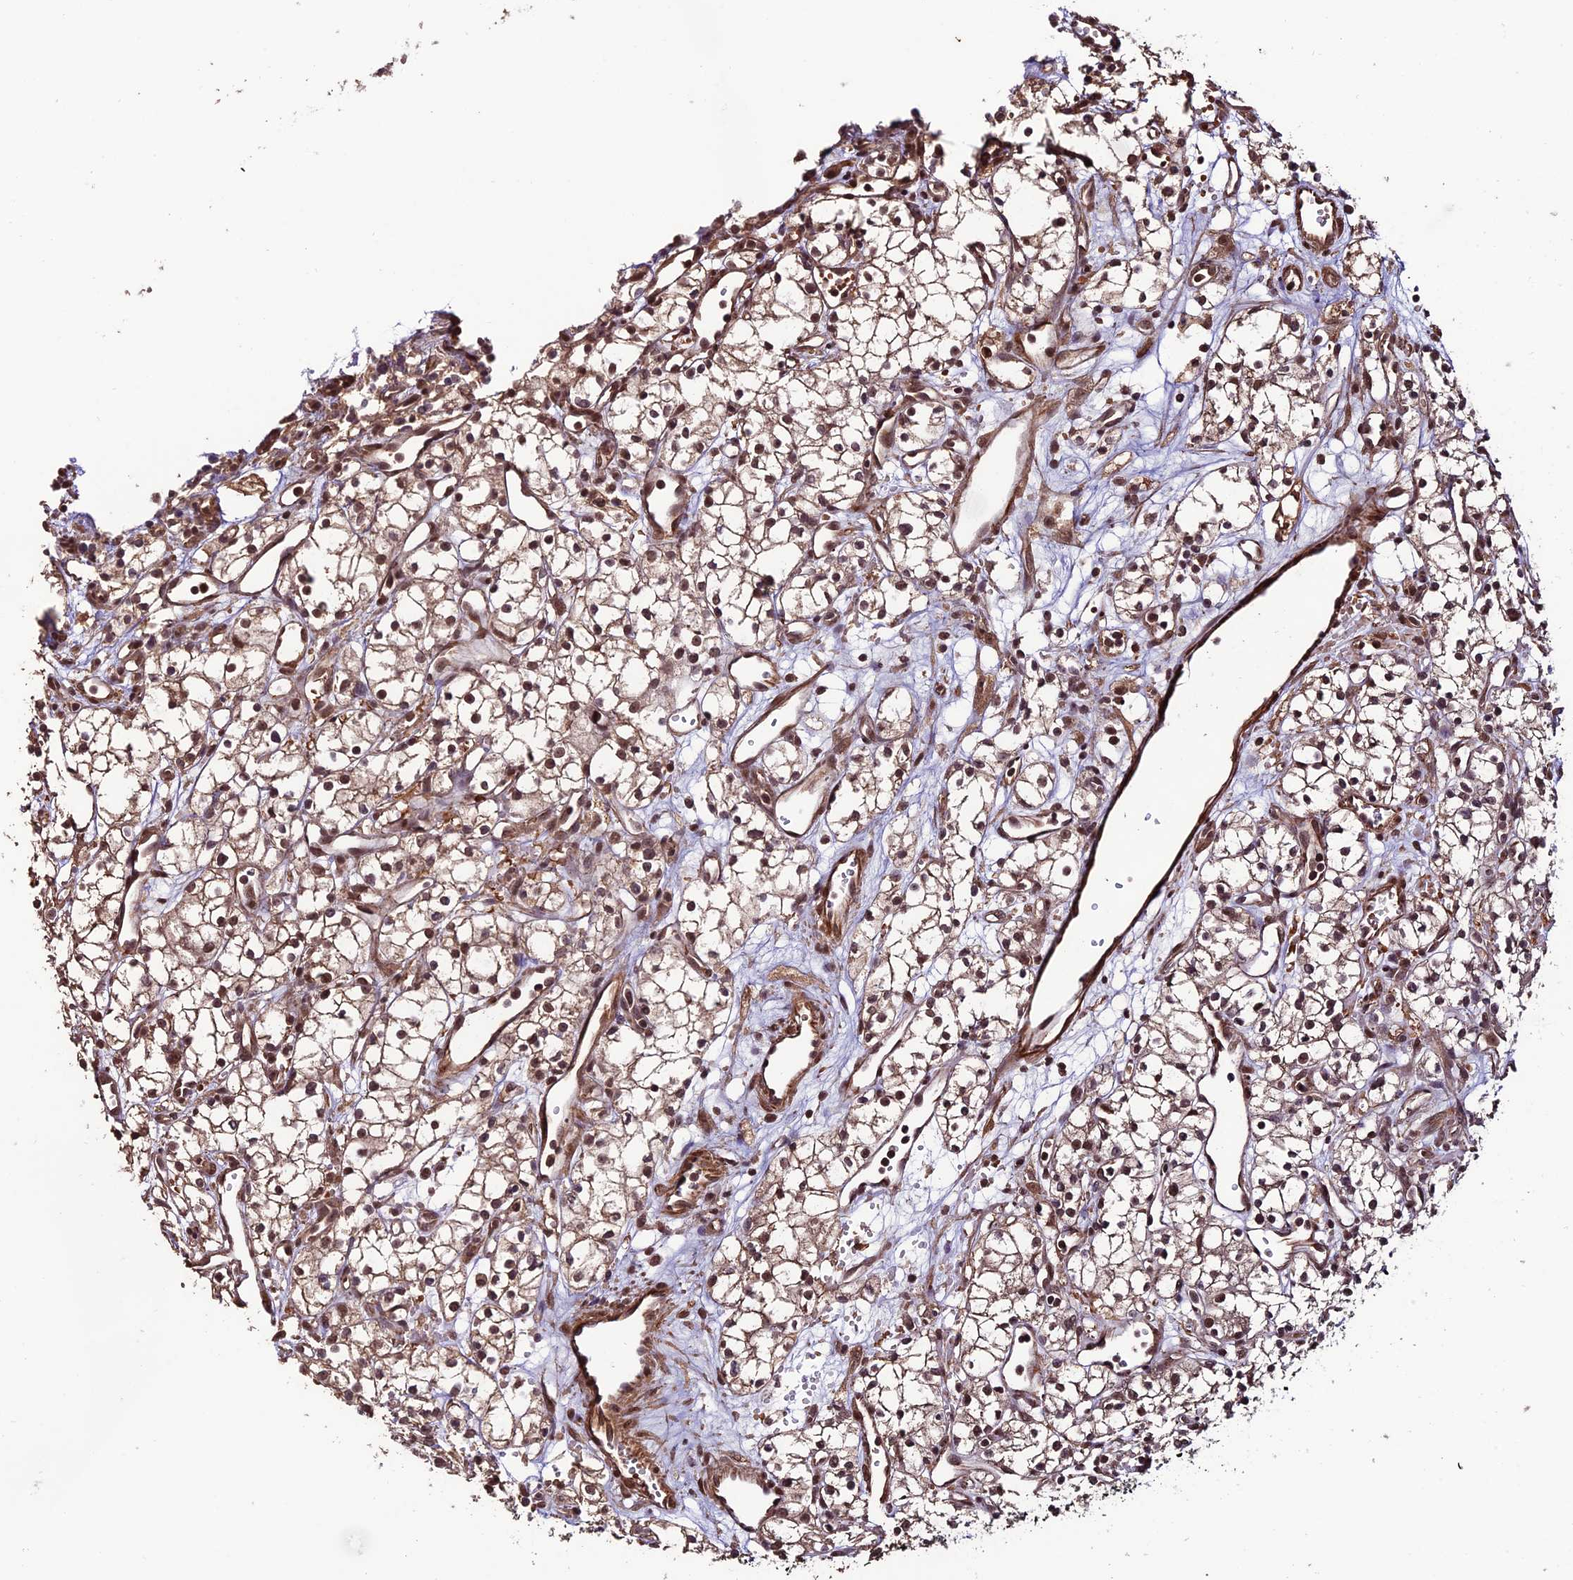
{"staining": {"intensity": "moderate", "quantity": ">75%", "location": "nuclear"}, "tissue": "renal cancer", "cell_type": "Tumor cells", "image_type": "cancer", "snomed": [{"axis": "morphology", "description": "Adenocarcinoma, NOS"}, {"axis": "topography", "description": "Kidney"}], "caption": "Approximately >75% of tumor cells in human renal adenocarcinoma reveal moderate nuclear protein expression as visualized by brown immunohistochemical staining.", "gene": "CABIN1", "patient": {"sex": "male", "age": 59}}